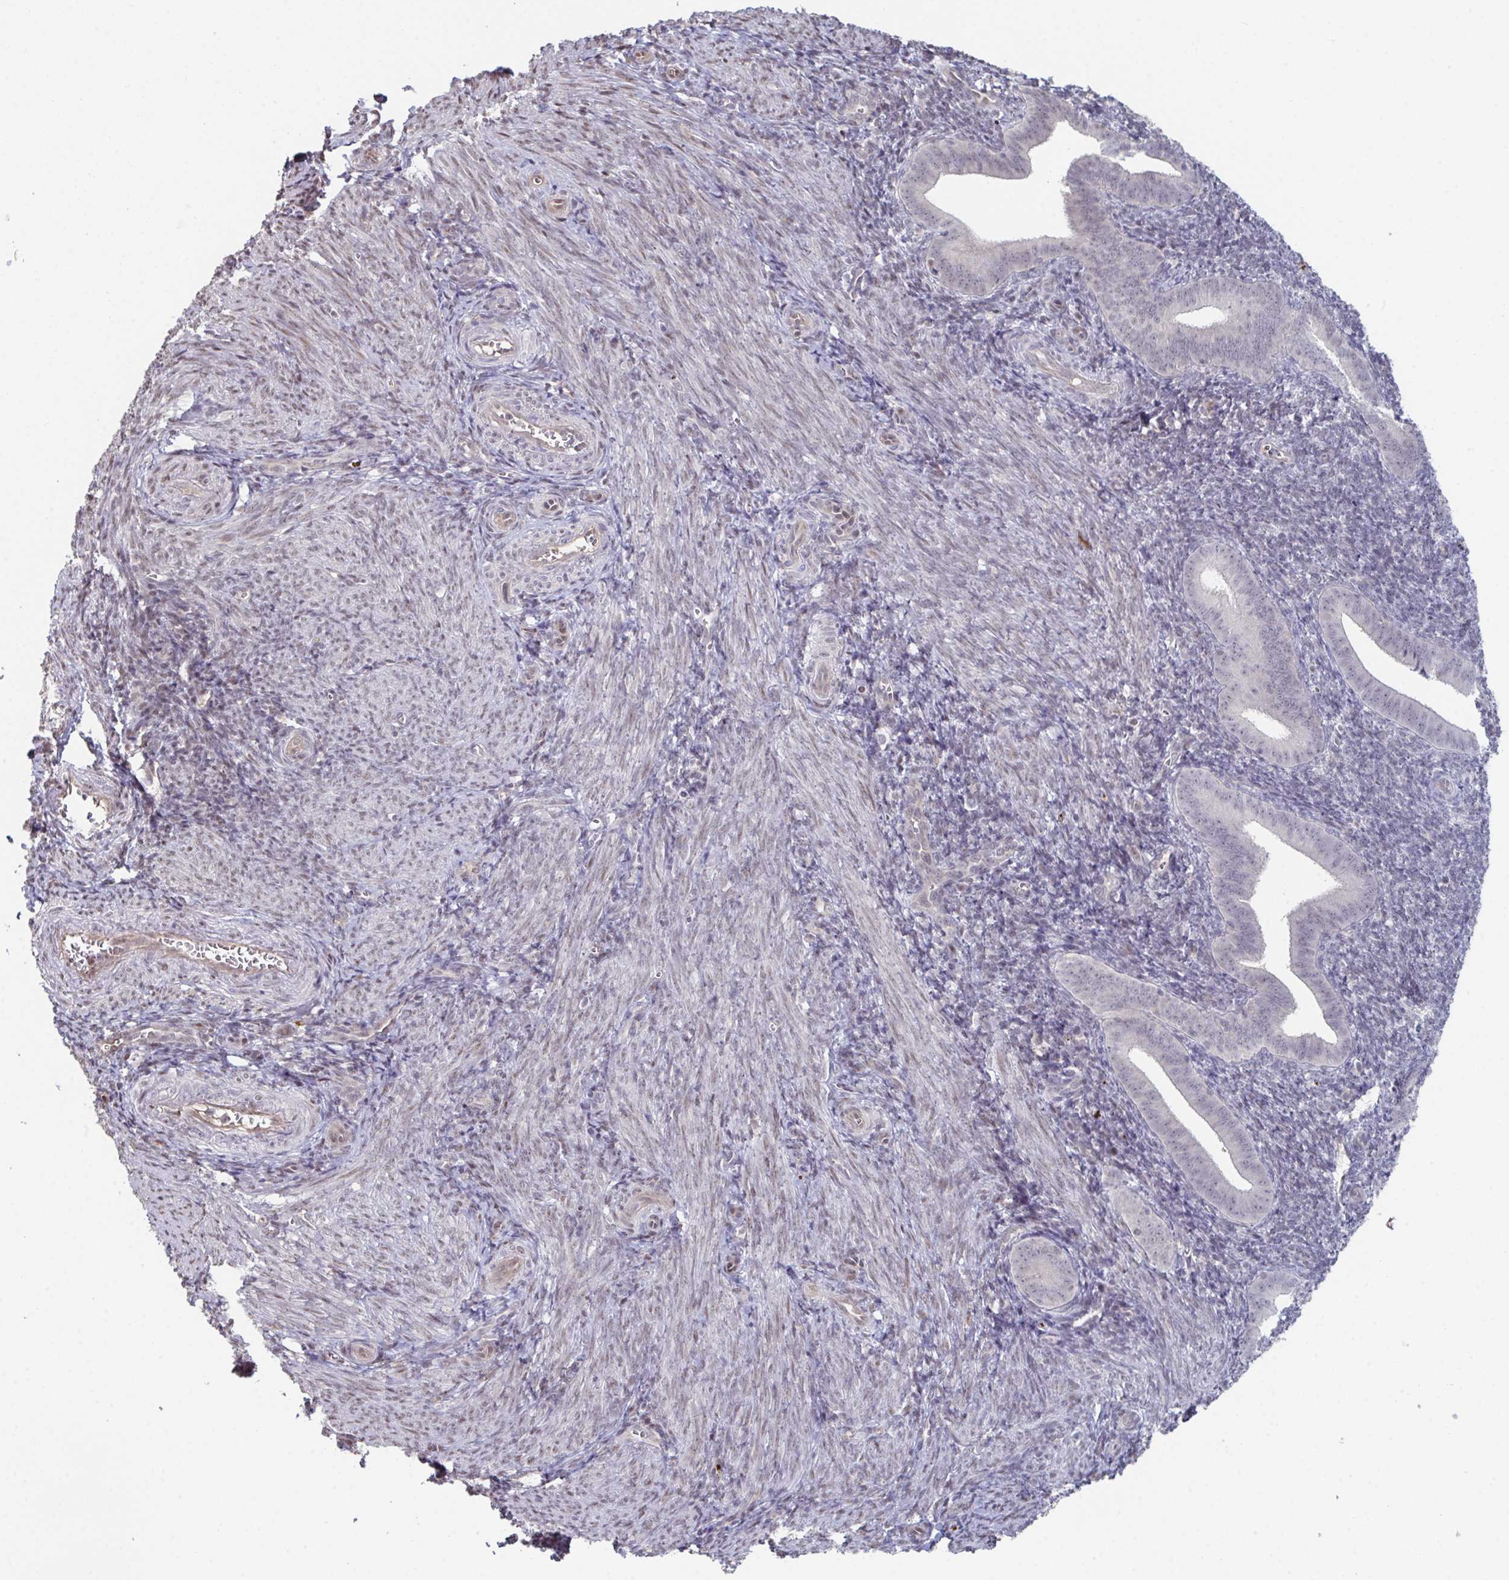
{"staining": {"intensity": "weak", "quantity": "<25%", "location": "nuclear"}, "tissue": "endometrium", "cell_type": "Cells in endometrial stroma", "image_type": "normal", "snomed": [{"axis": "morphology", "description": "Normal tissue, NOS"}, {"axis": "topography", "description": "Endometrium"}], "caption": "IHC micrograph of normal endometrium stained for a protein (brown), which shows no staining in cells in endometrial stroma.", "gene": "ACD", "patient": {"sex": "female", "age": 25}}